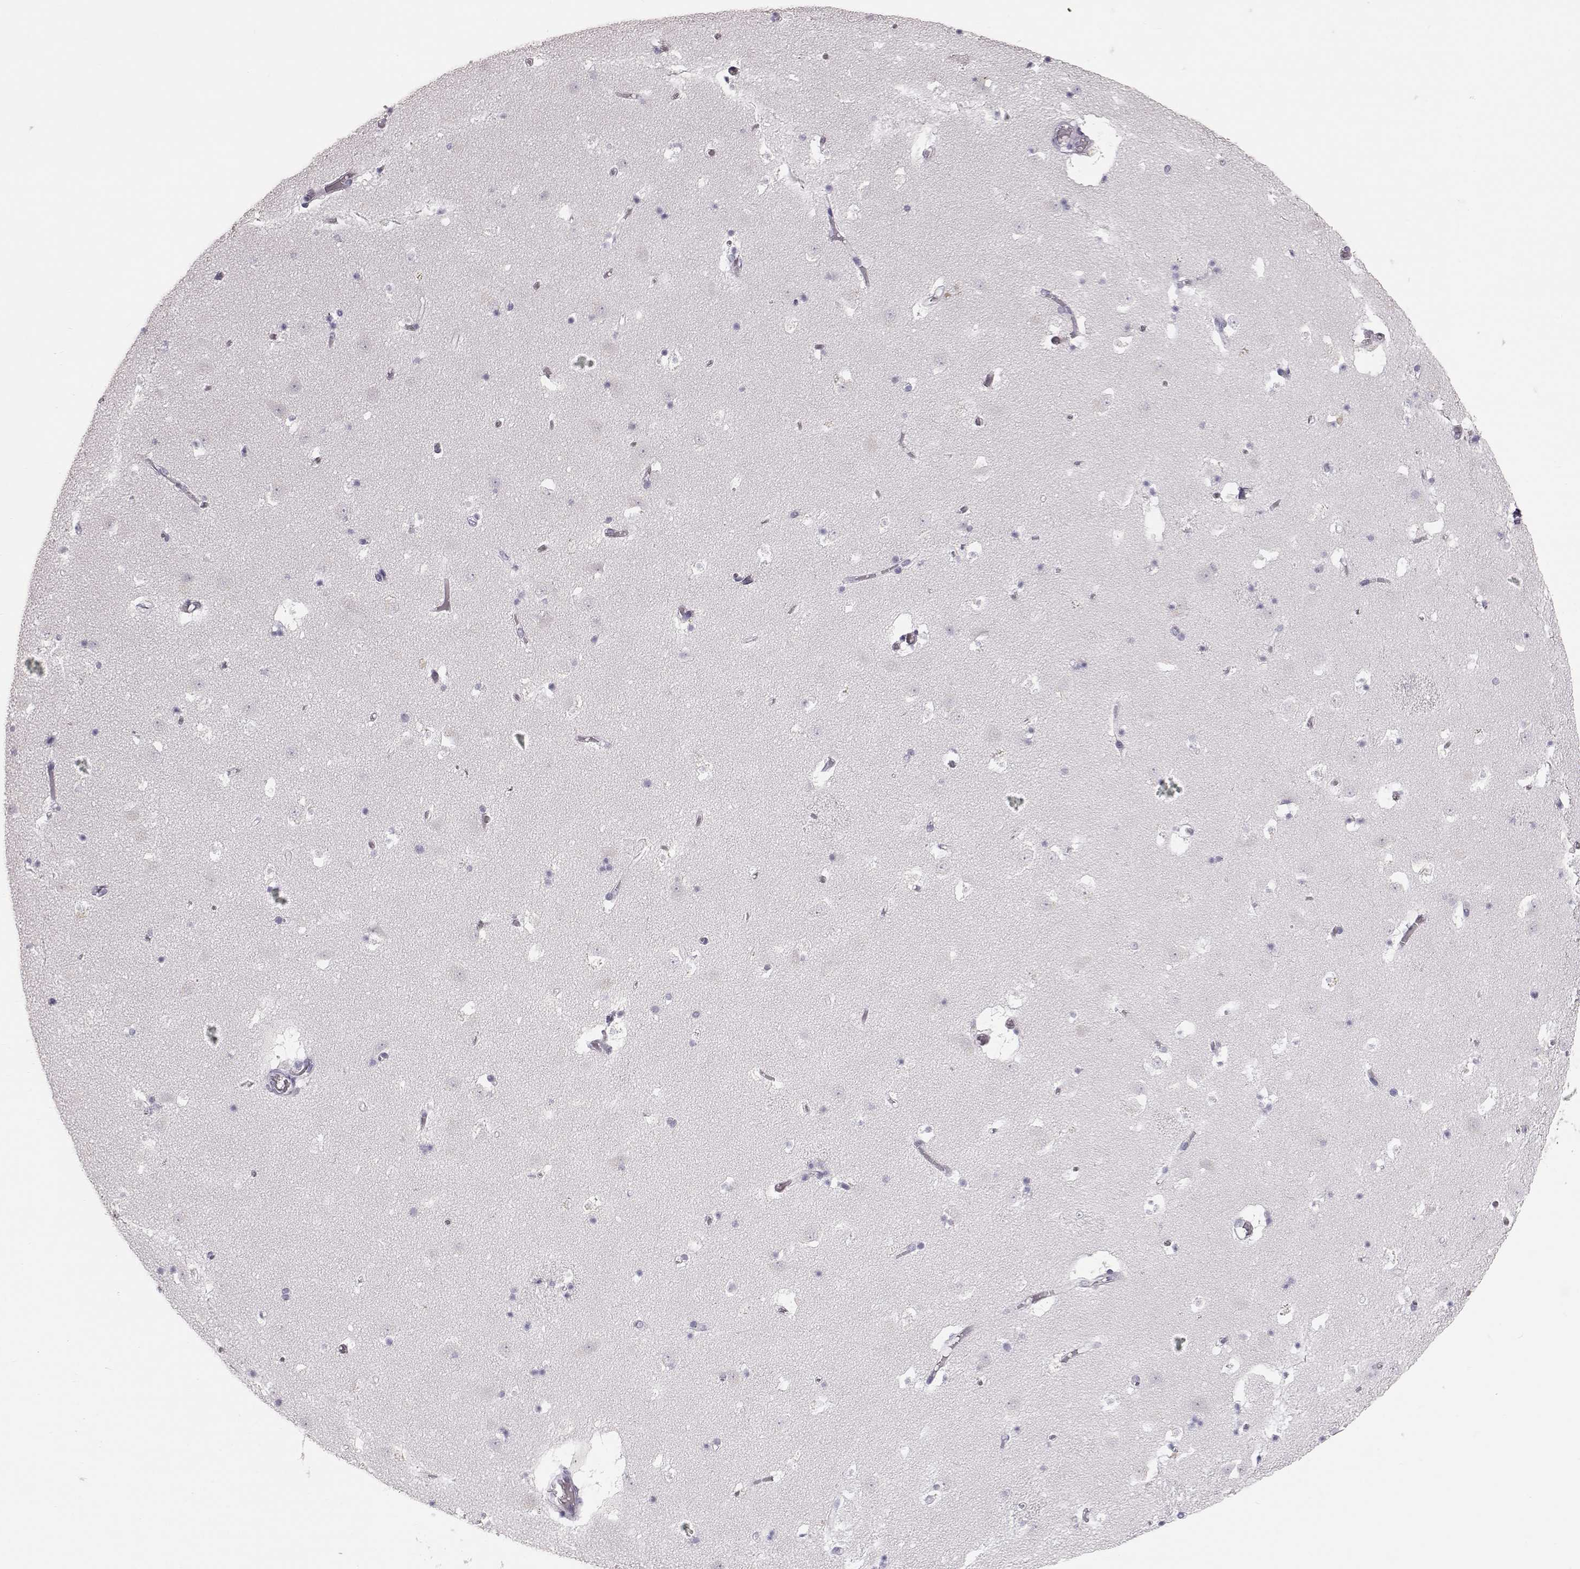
{"staining": {"intensity": "negative", "quantity": "none", "location": "none"}, "tissue": "caudate", "cell_type": "Glial cells", "image_type": "normal", "snomed": [{"axis": "morphology", "description": "Normal tissue, NOS"}, {"axis": "topography", "description": "Lateral ventricle wall"}], "caption": "There is no significant expression in glial cells of caudate.", "gene": "KRTAP16", "patient": {"sex": "female", "age": 42}}